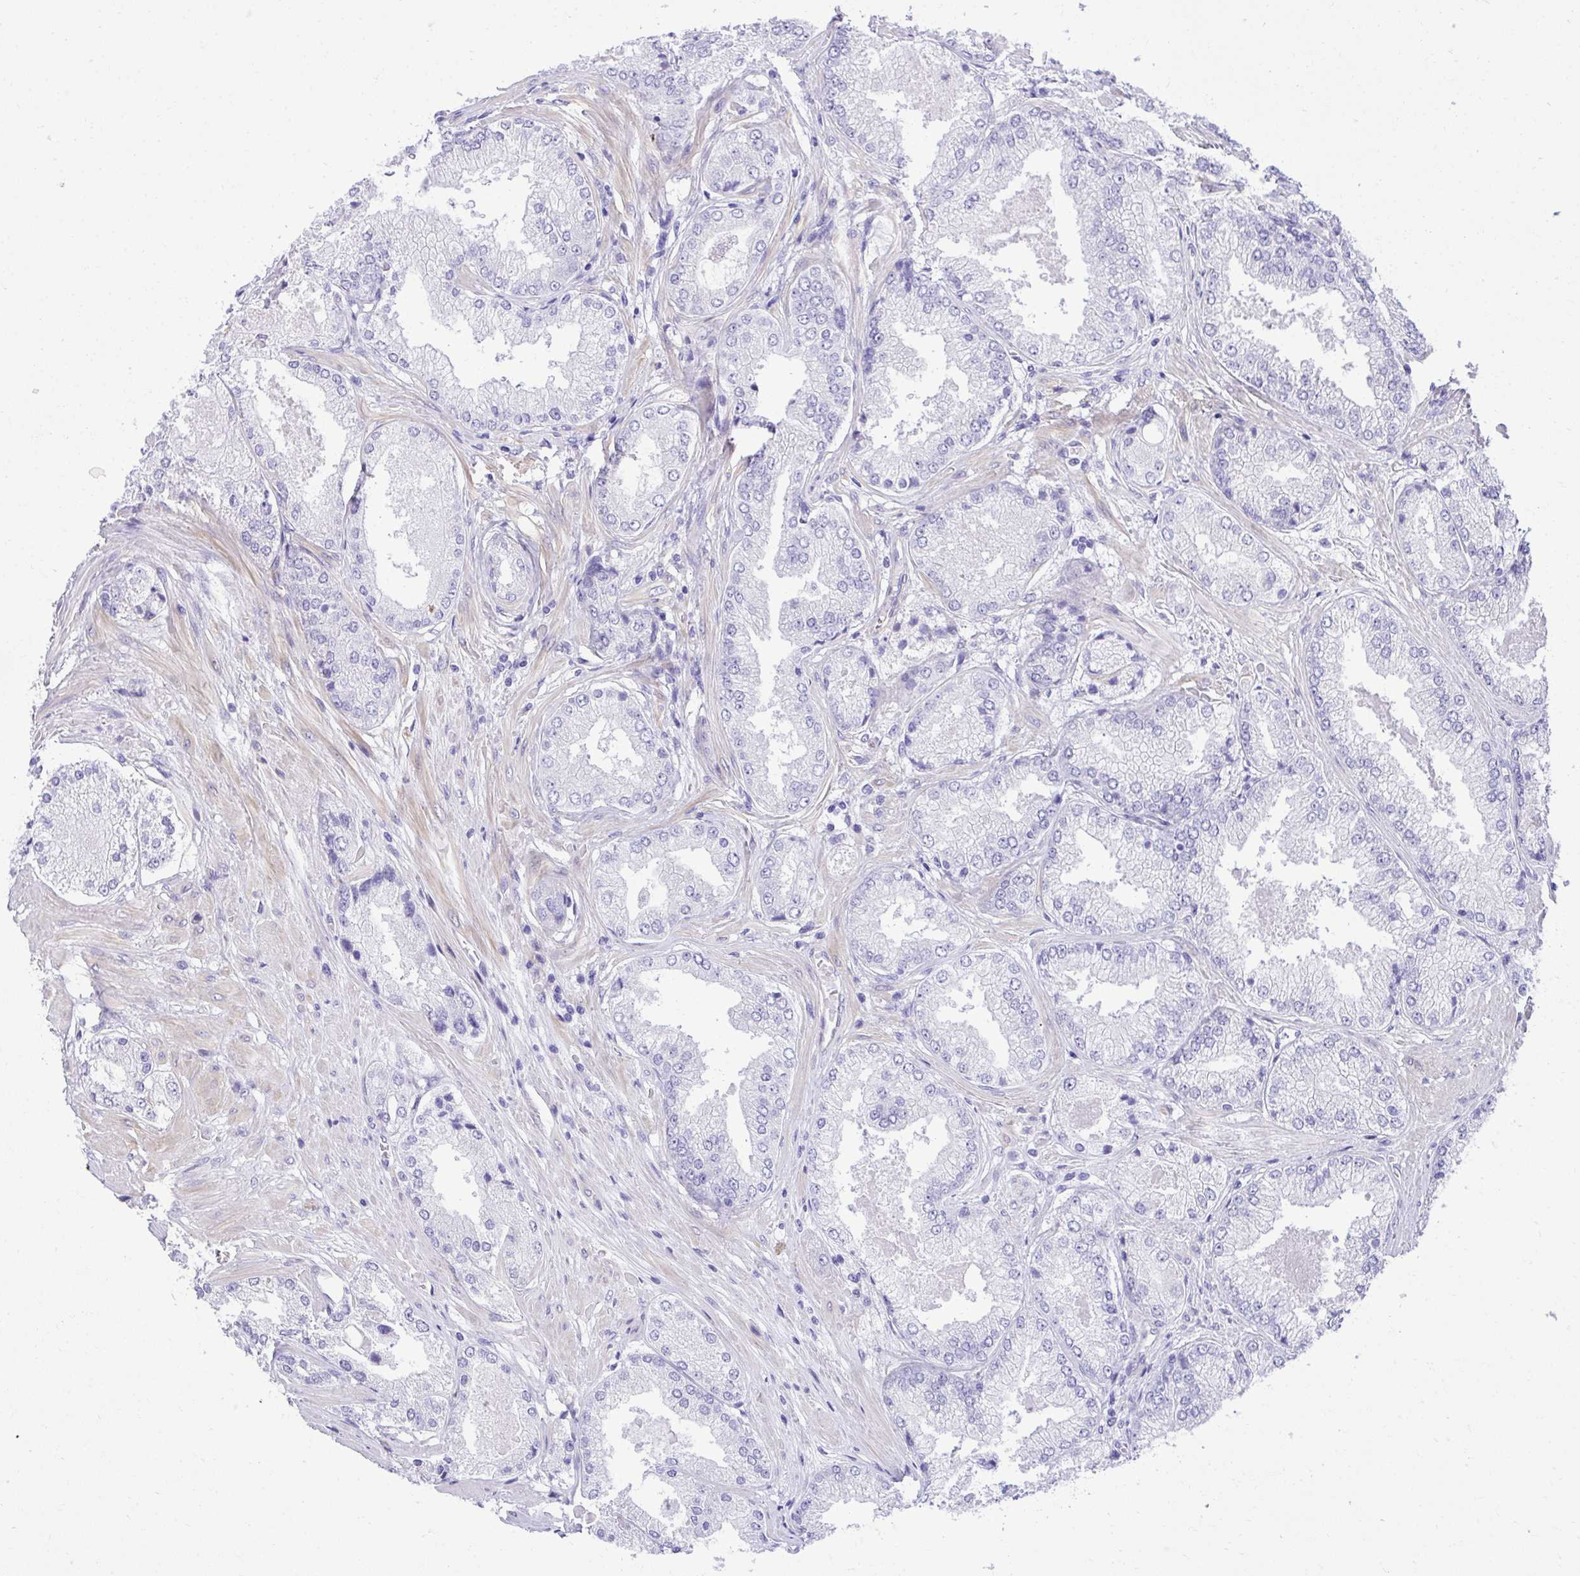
{"staining": {"intensity": "negative", "quantity": "none", "location": "none"}, "tissue": "prostate cancer", "cell_type": "Tumor cells", "image_type": "cancer", "snomed": [{"axis": "morphology", "description": "Adenocarcinoma, Low grade"}, {"axis": "topography", "description": "Prostate"}], "caption": "Immunohistochemistry (IHC) image of neoplastic tissue: prostate cancer (adenocarcinoma (low-grade)) stained with DAB (3,3'-diaminobenzidine) displays no significant protein staining in tumor cells.", "gene": "PITPNM3", "patient": {"sex": "male", "age": 68}}